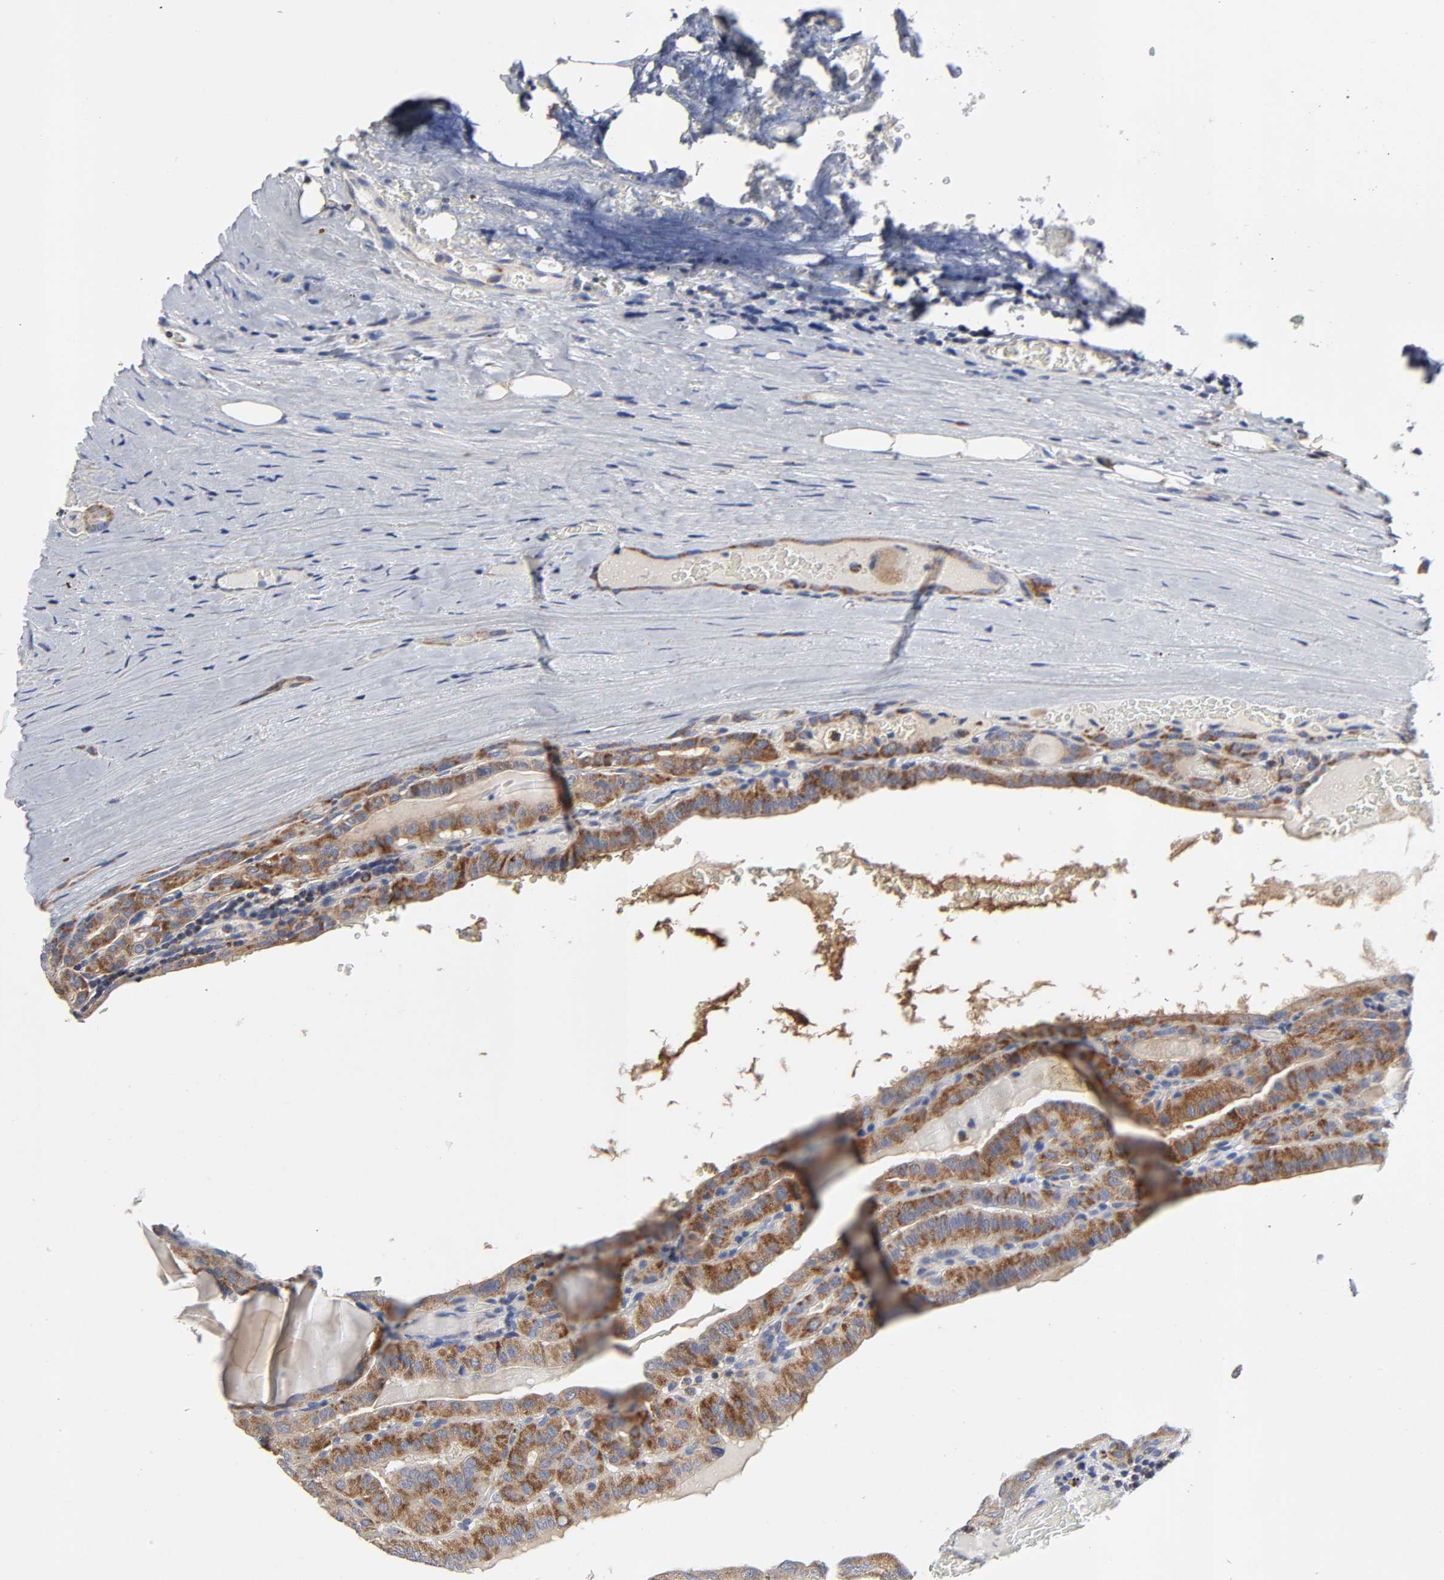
{"staining": {"intensity": "strong", "quantity": ">75%", "location": "cytoplasmic/membranous"}, "tissue": "thyroid cancer", "cell_type": "Tumor cells", "image_type": "cancer", "snomed": [{"axis": "morphology", "description": "Papillary adenocarcinoma, NOS"}, {"axis": "topography", "description": "Thyroid gland"}], "caption": "The micrograph displays a brown stain indicating the presence of a protein in the cytoplasmic/membranous of tumor cells in papillary adenocarcinoma (thyroid).", "gene": "AOPEP", "patient": {"sex": "male", "age": 77}}